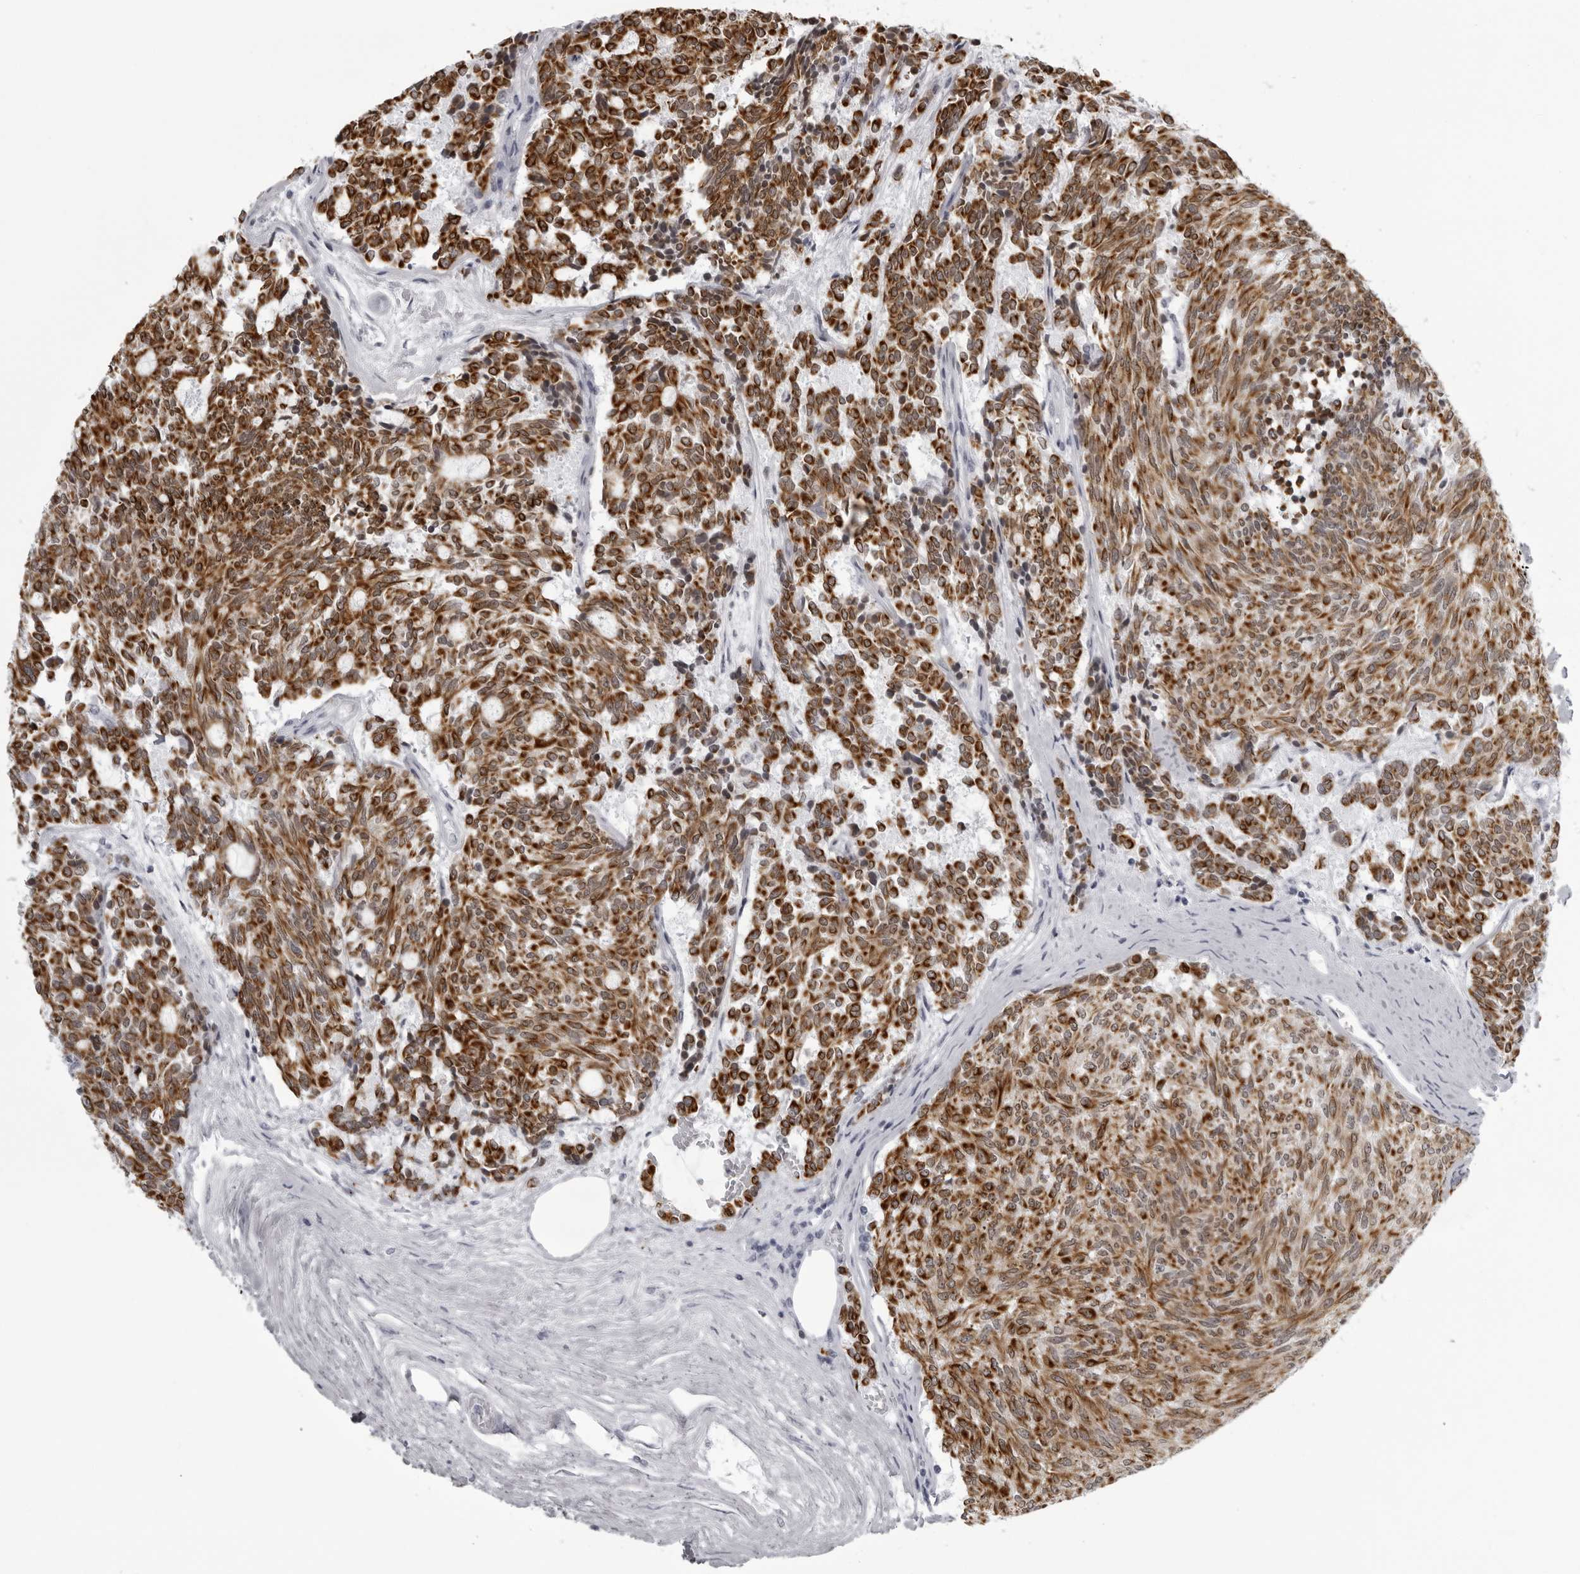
{"staining": {"intensity": "strong", "quantity": ">75%", "location": "cytoplasmic/membranous"}, "tissue": "carcinoid", "cell_type": "Tumor cells", "image_type": "cancer", "snomed": [{"axis": "morphology", "description": "Carcinoid, malignant, NOS"}, {"axis": "topography", "description": "Pancreas"}], "caption": "Strong cytoplasmic/membranous positivity for a protein is present in about >75% of tumor cells of malignant carcinoid using immunohistochemistry (IHC).", "gene": "UROD", "patient": {"sex": "female", "age": 54}}